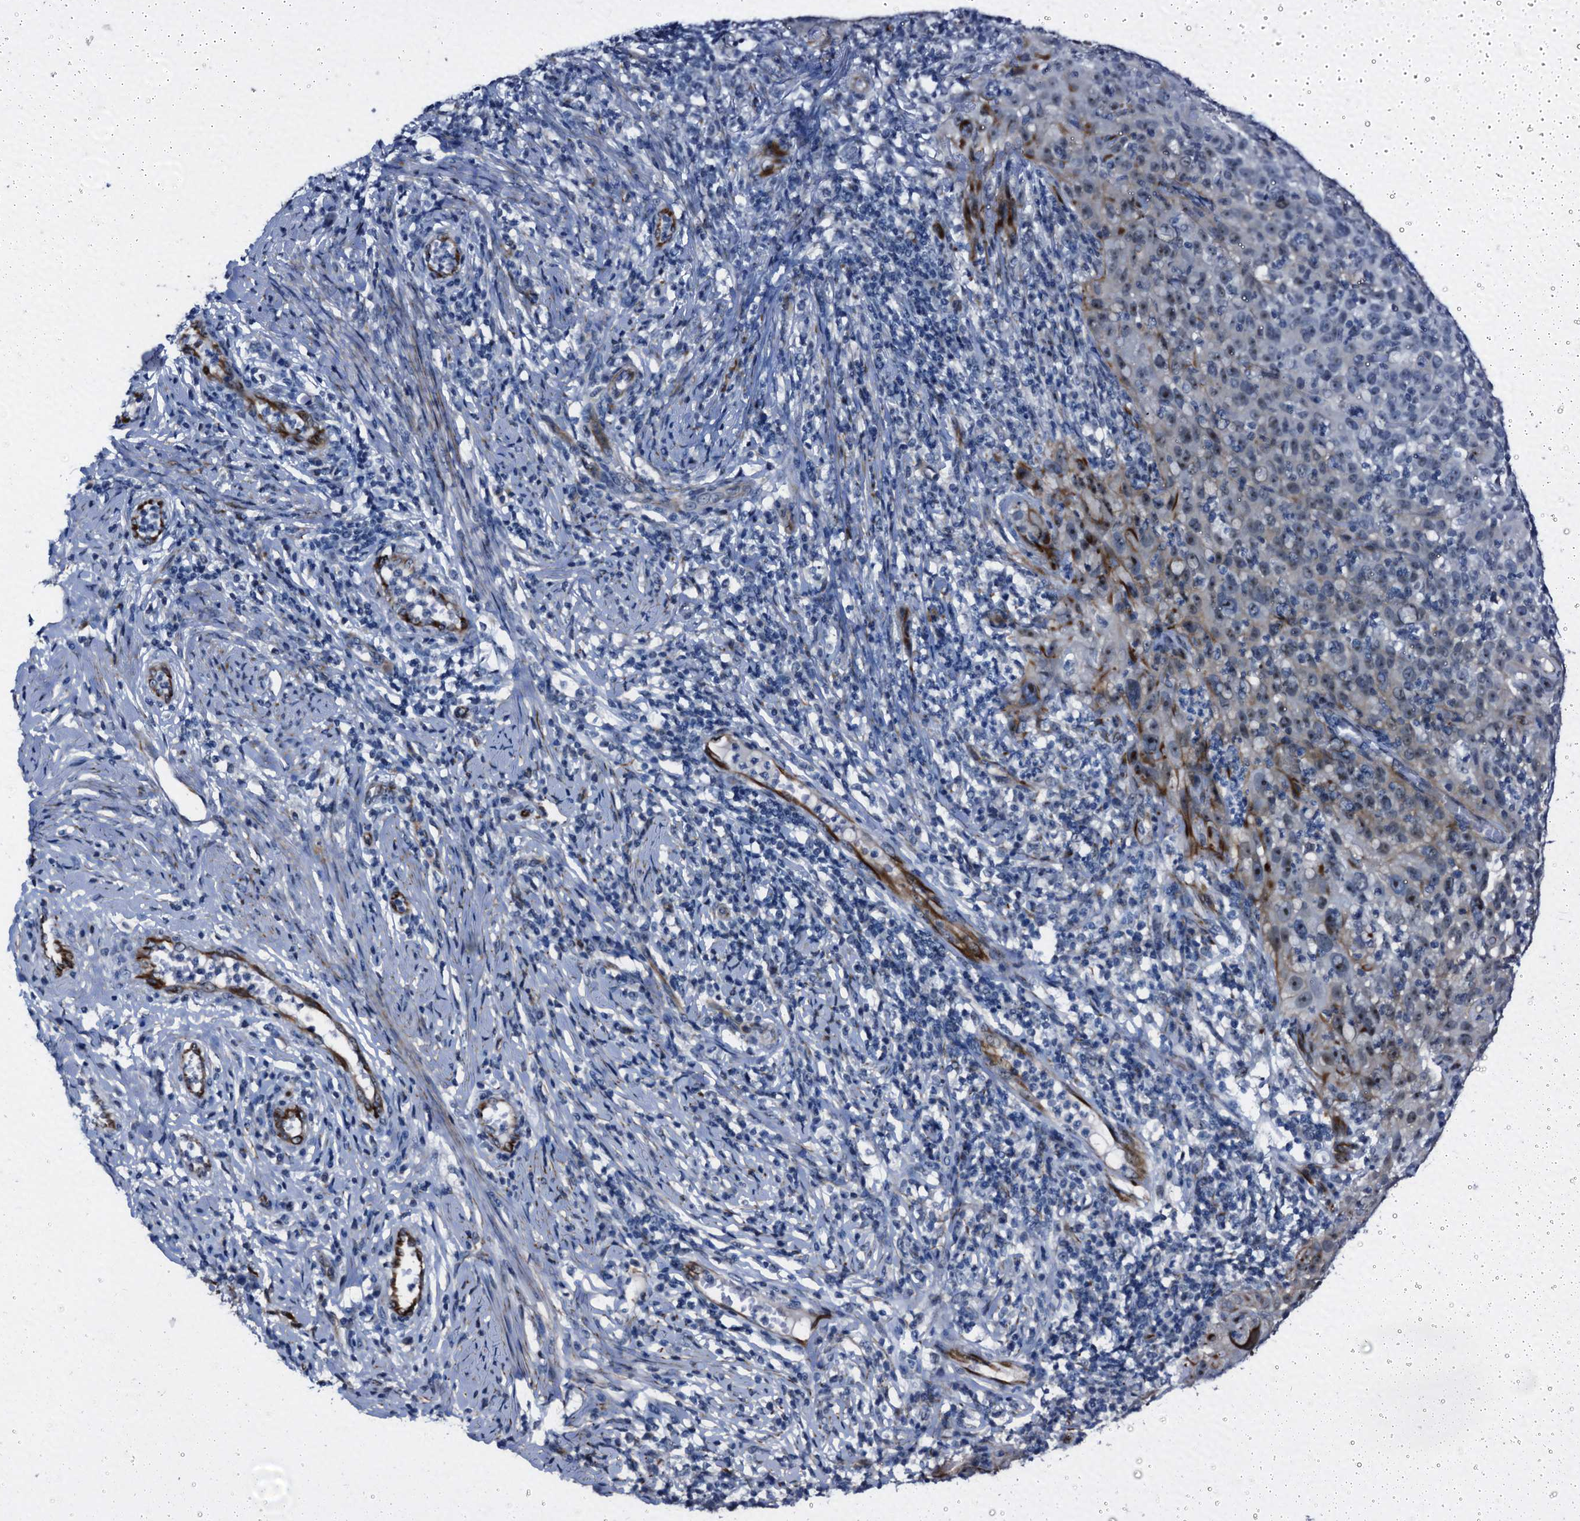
{"staining": {"intensity": "negative", "quantity": "none", "location": "none"}, "tissue": "cervical cancer", "cell_type": "Tumor cells", "image_type": "cancer", "snomed": [{"axis": "morphology", "description": "Squamous cell carcinoma, NOS"}, {"axis": "topography", "description": "Cervix"}], "caption": "A high-resolution image shows IHC staining of cervical squamous cell carcinoma, which displays no significant positivity in tumor cells.", "gene": "EMG1", "patient": {"sex": "female", "age": 31}}